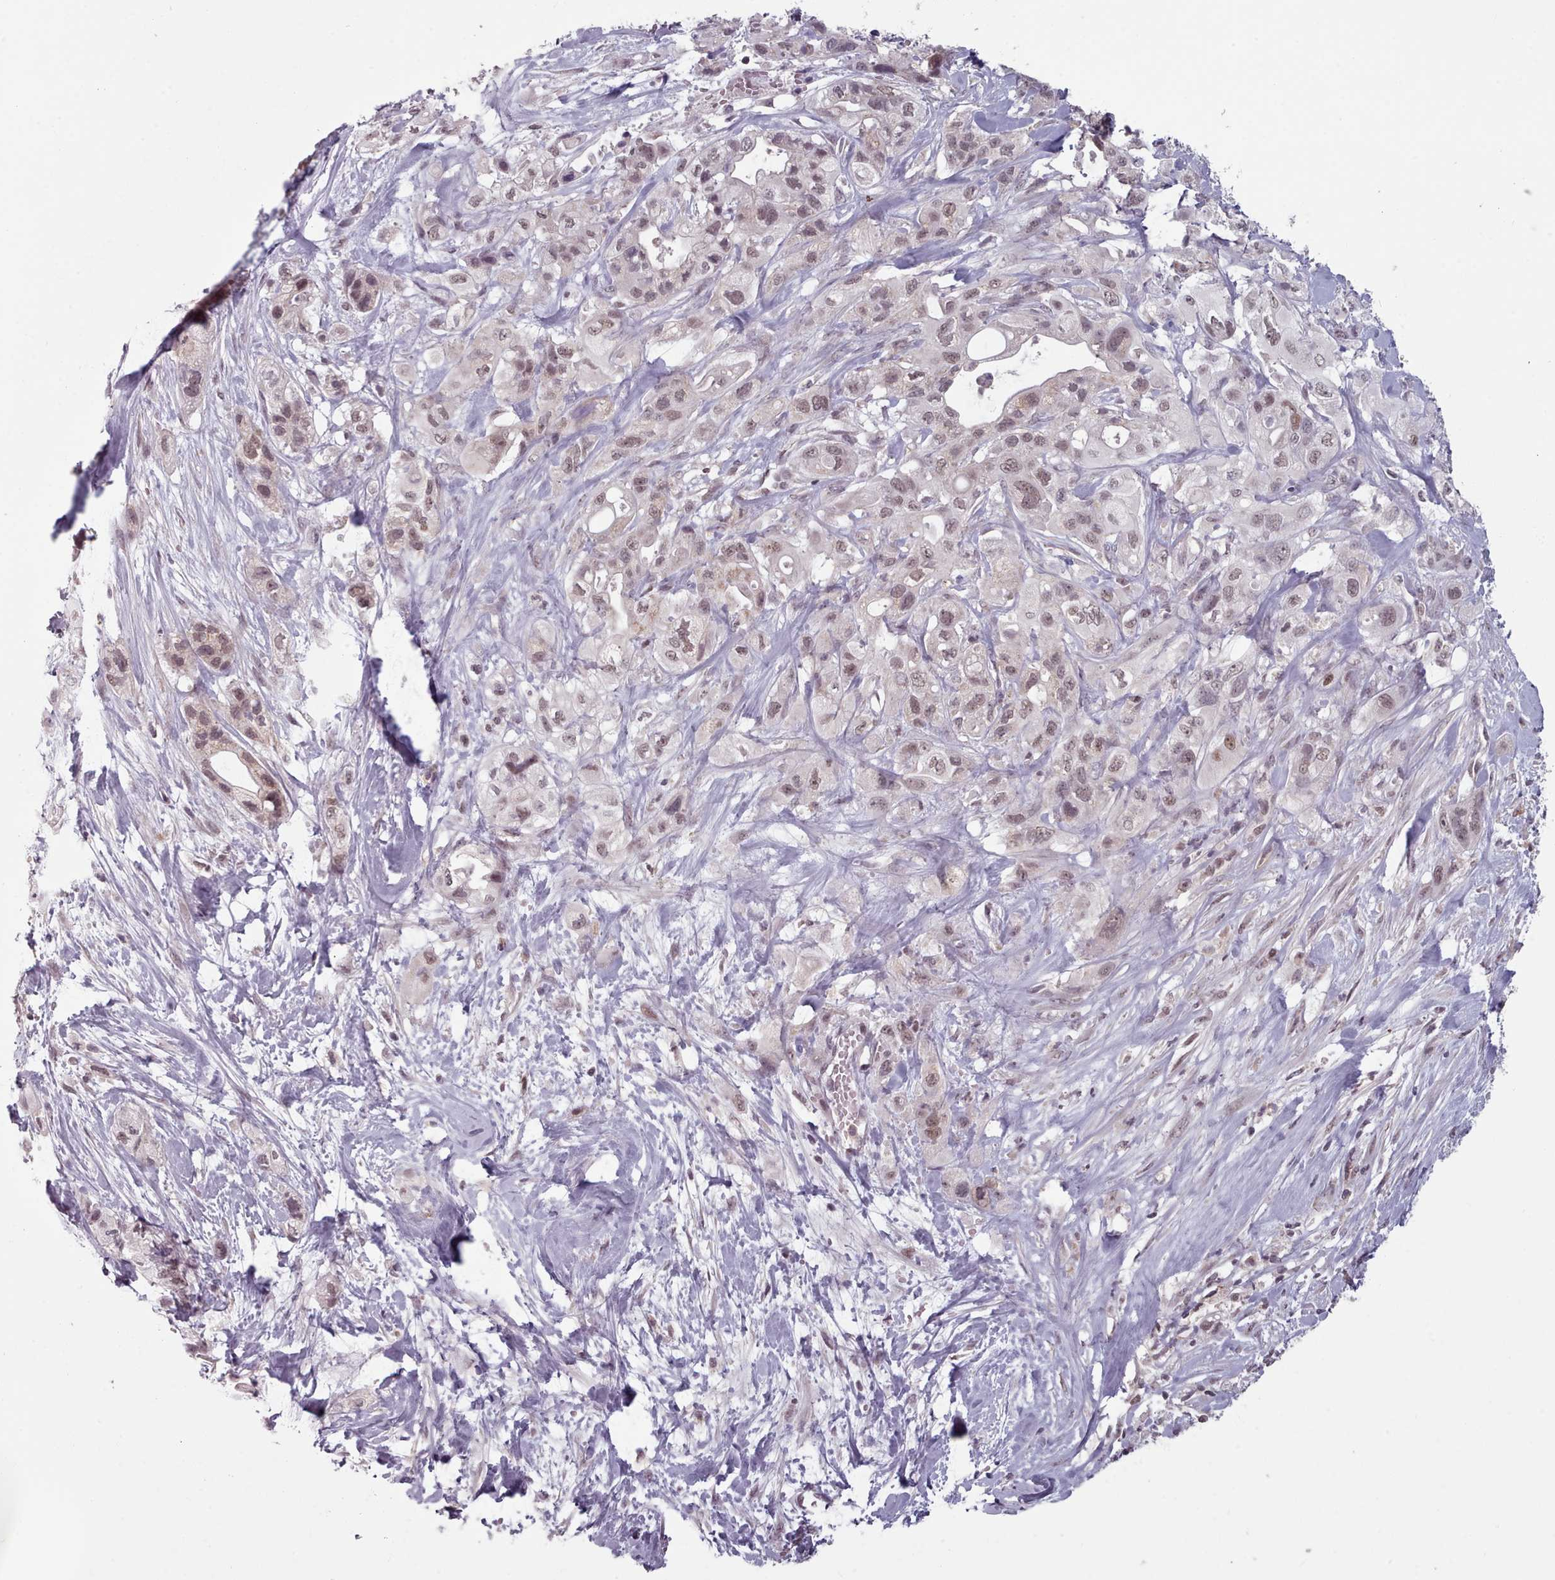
{"staining": {"intensity": "weak", "quantity": ">75%", "location": "nuclear"}, "tissue": "pancreatic cancer", "cell_type": "Tumor cells", "image_type": "cancer", "snomed": [{"axis": "morphology", "description": "Adenocarcinoma, NOS"}, {"axis": "topography", "description": "Pancreas"}], "caption": "Protein expression analysis of human pancreatic adenocarcinoma reveals weak nuclear staining in about >75% of tumor cells.", "gene": "SRSF9", "patient": {"sex": "male", "age": 44}}